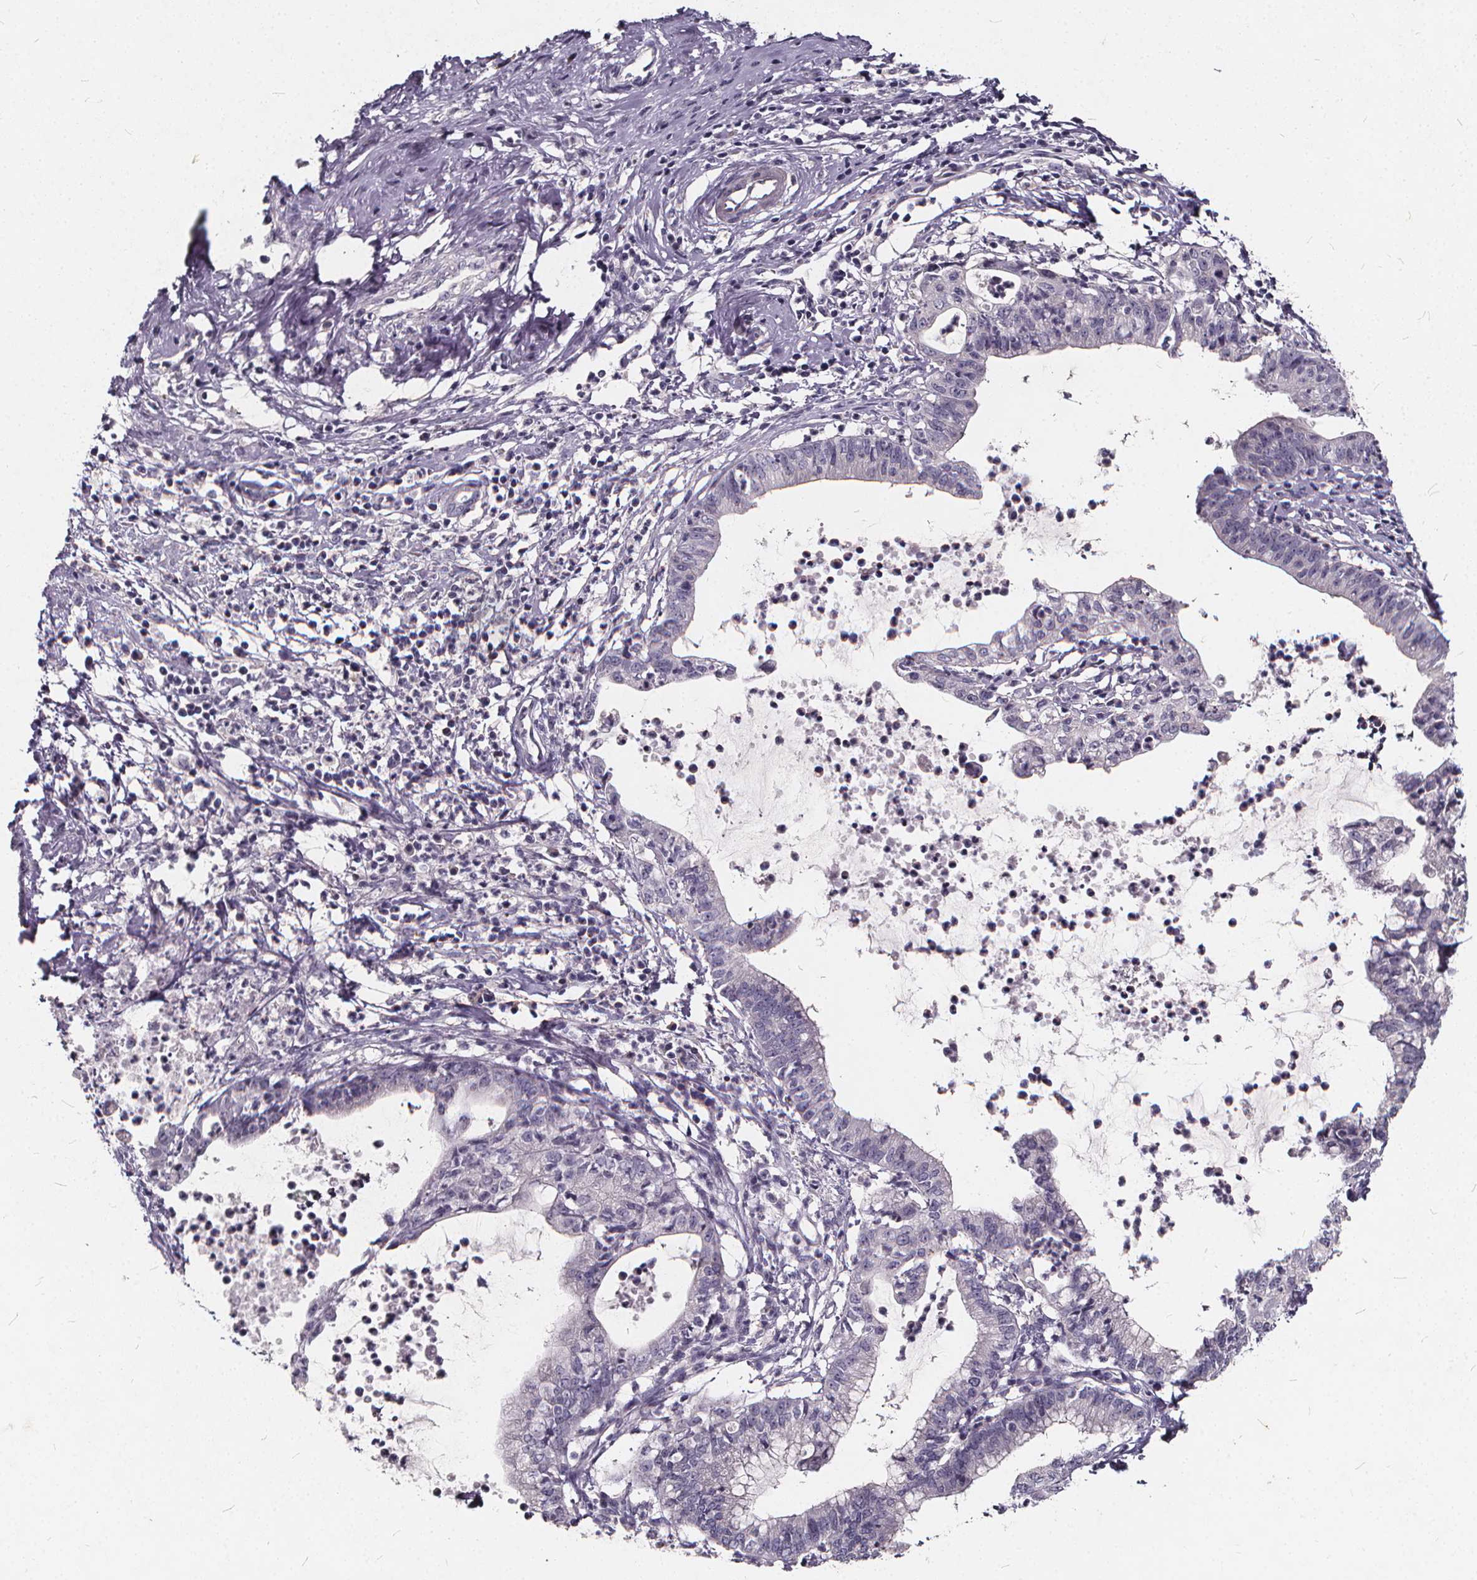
{"staining": {"intensity": "negative", "quantity": "none", "location": "none"}, "tissue": "cervical cancer", "cell_type": "Tumor cells", "image_type": "cancer", "snomed": [{"axis": "morphology", "description": "Normal tissue, NOS"}, {"axis": "morphology", "description": "Adenocarcinoma, NOS"}, {"axis": "topography", "description": "Cervix"}], "caption": "The micrograph exhibits no significant staining in tumor cells of cervical cancer (adenocarcinoma).", "gene": "TSPAN14", "patient": {"sex": "female", "age": 38}}